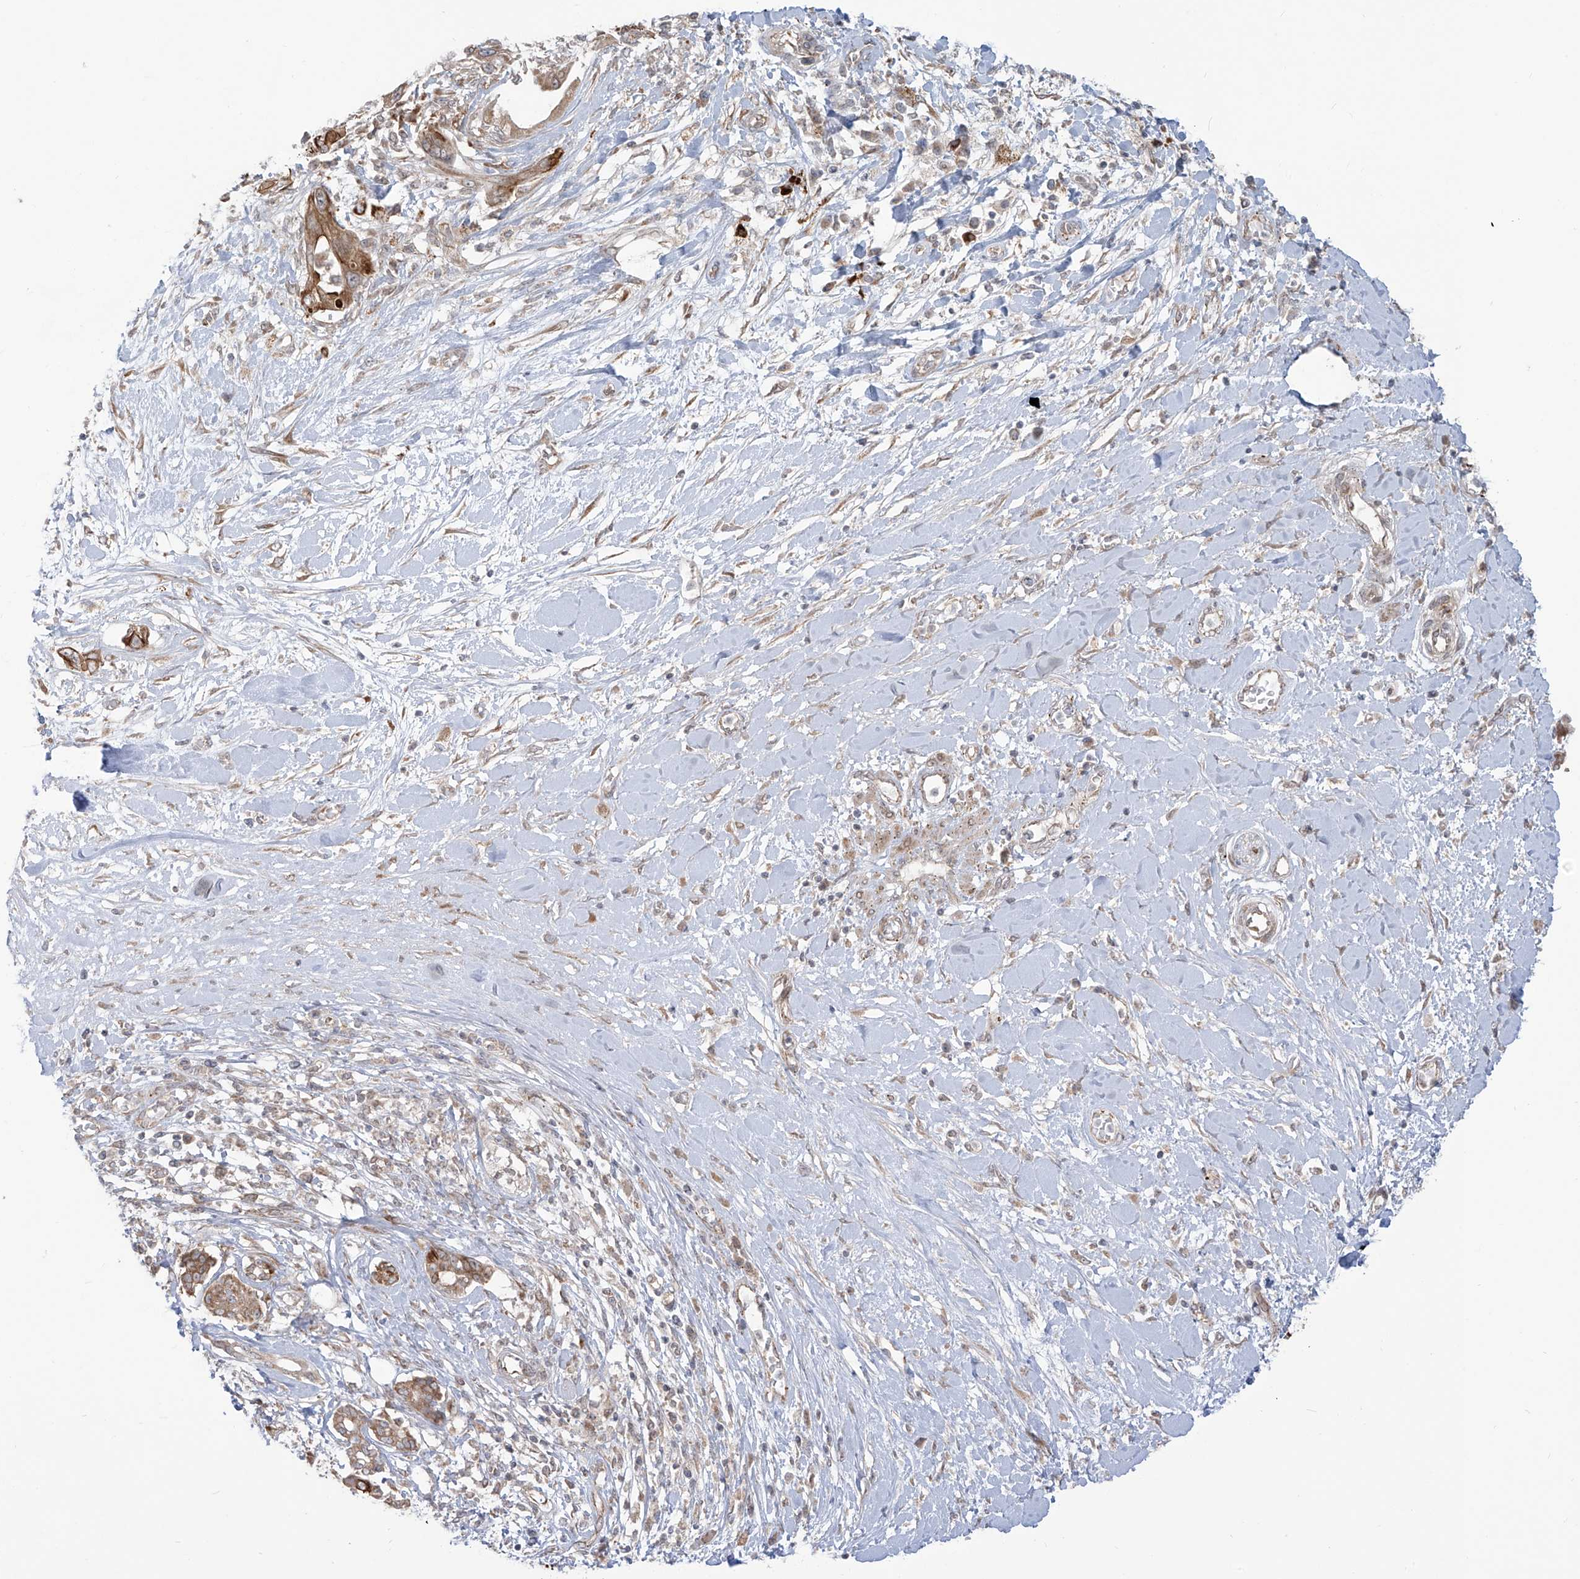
{"staining": {"intensity": "moderate", "quantity": ">75%", "location": "cytoplasmic/membranous"}, "tissue": "pancreatic cancer", "cell_type": "Tumor cells", "image_type": "cancer", "snomed": [{"axis": "morphology", "description": "Inflammation, NOS"}, {"axis": "morphology", "description": "Adenocarcinoma, NOS"}, {"axis": "topography", "description": "Pancreas"}], "caption": "About >75% of tumor cells in pancreatic cancer (adenocarcinoma) exhibit moderate cytoplasmic/membranous protein expression as visualized by brown immunohistochemical staining.", "gene": "TRIM67", "patient": {"sex": "female", "age": 56}}